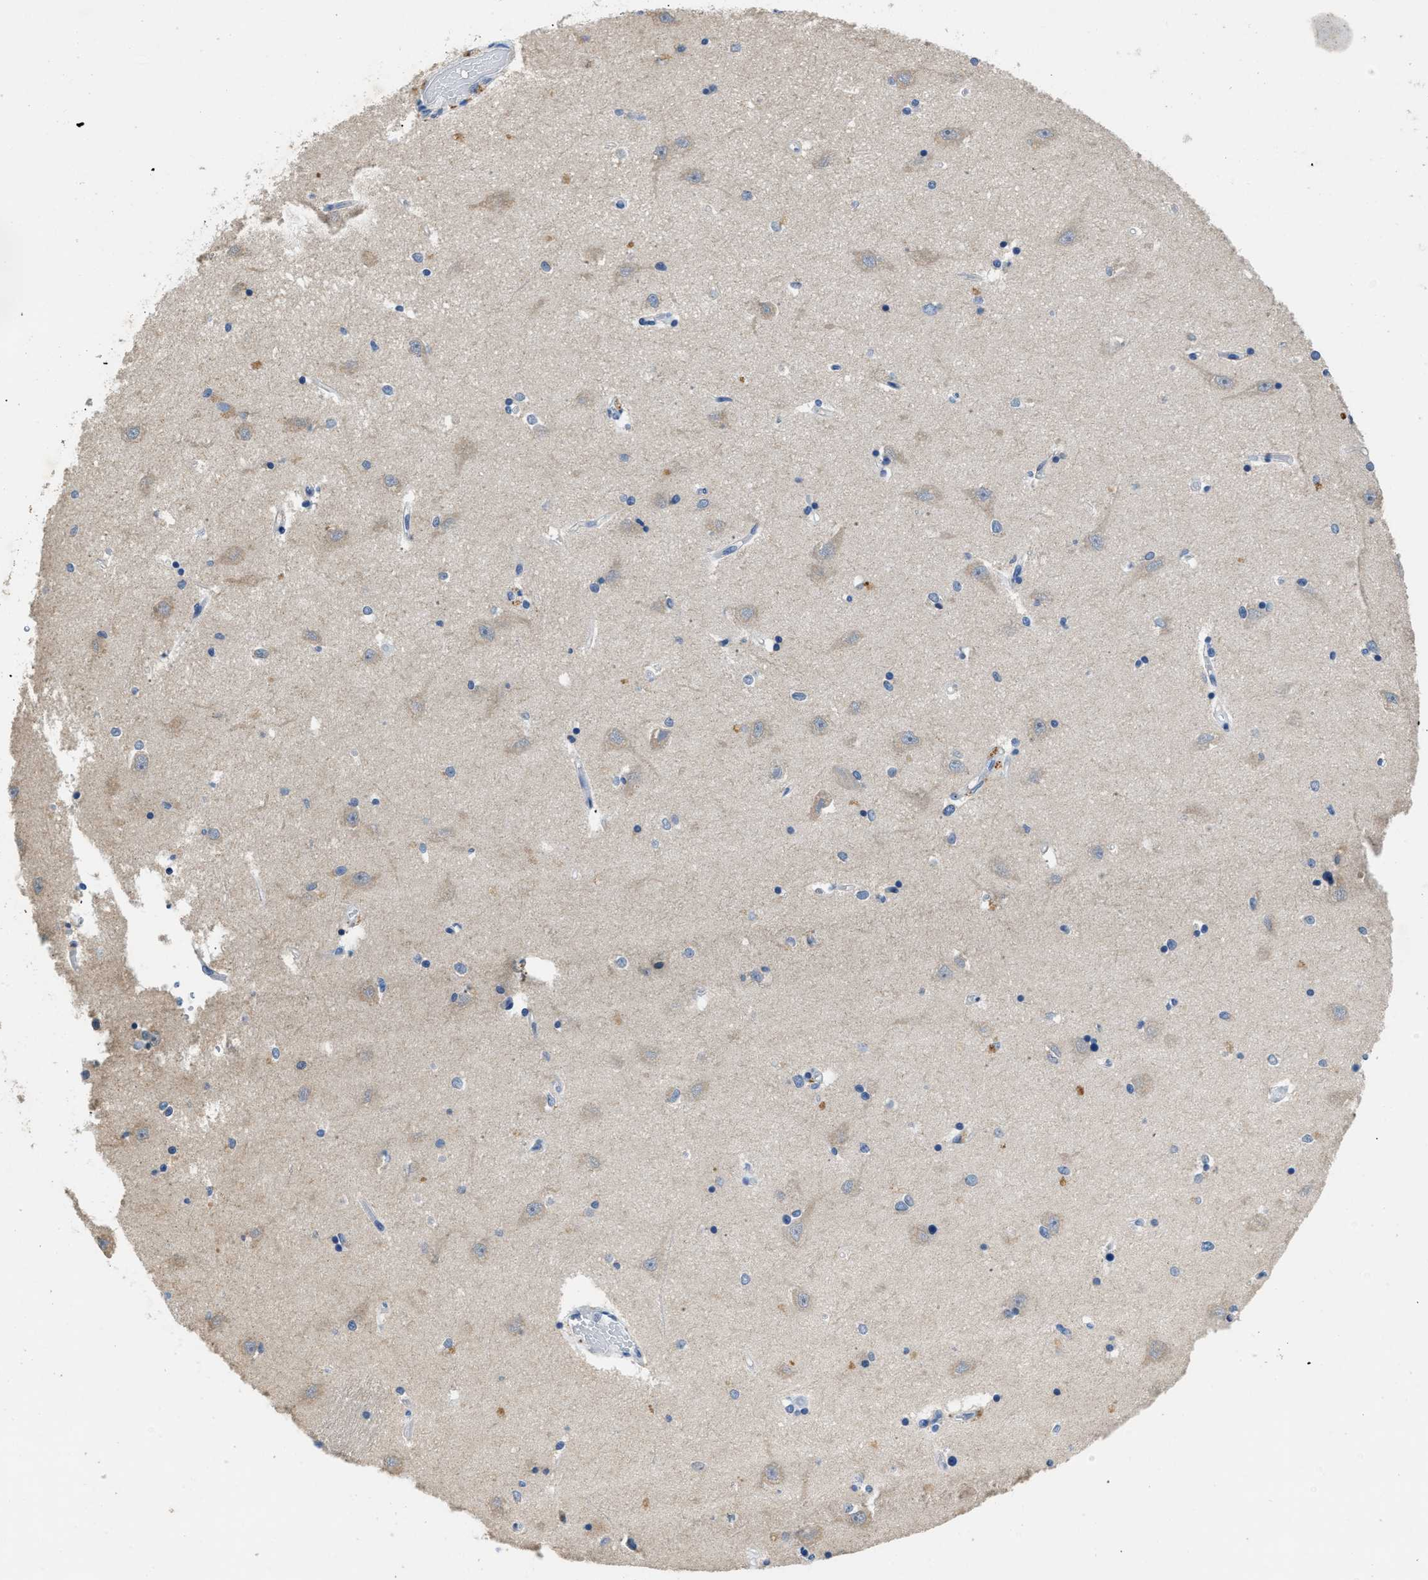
{"staining": {"intensity": "weak", "quantity": "<25%", "location": "cytoplasmic/membranous"}, "tissue": "hippocampus", "cell_type": "Glial cells", "image_type": "normal", "snomed": [{"axis": "morphology", "description": "Normal tissue, NOS"}, {"axis": "topography", "description": "Hippocampus"}], "caption": "A high-resolution micrograph shows immunohistochemistry (IHC) staining of normal hippocampus, which demonstrates no significant staining in glial cells.", "gene": "TOMM34", "patient": {"sex": "male", "age": 45}}